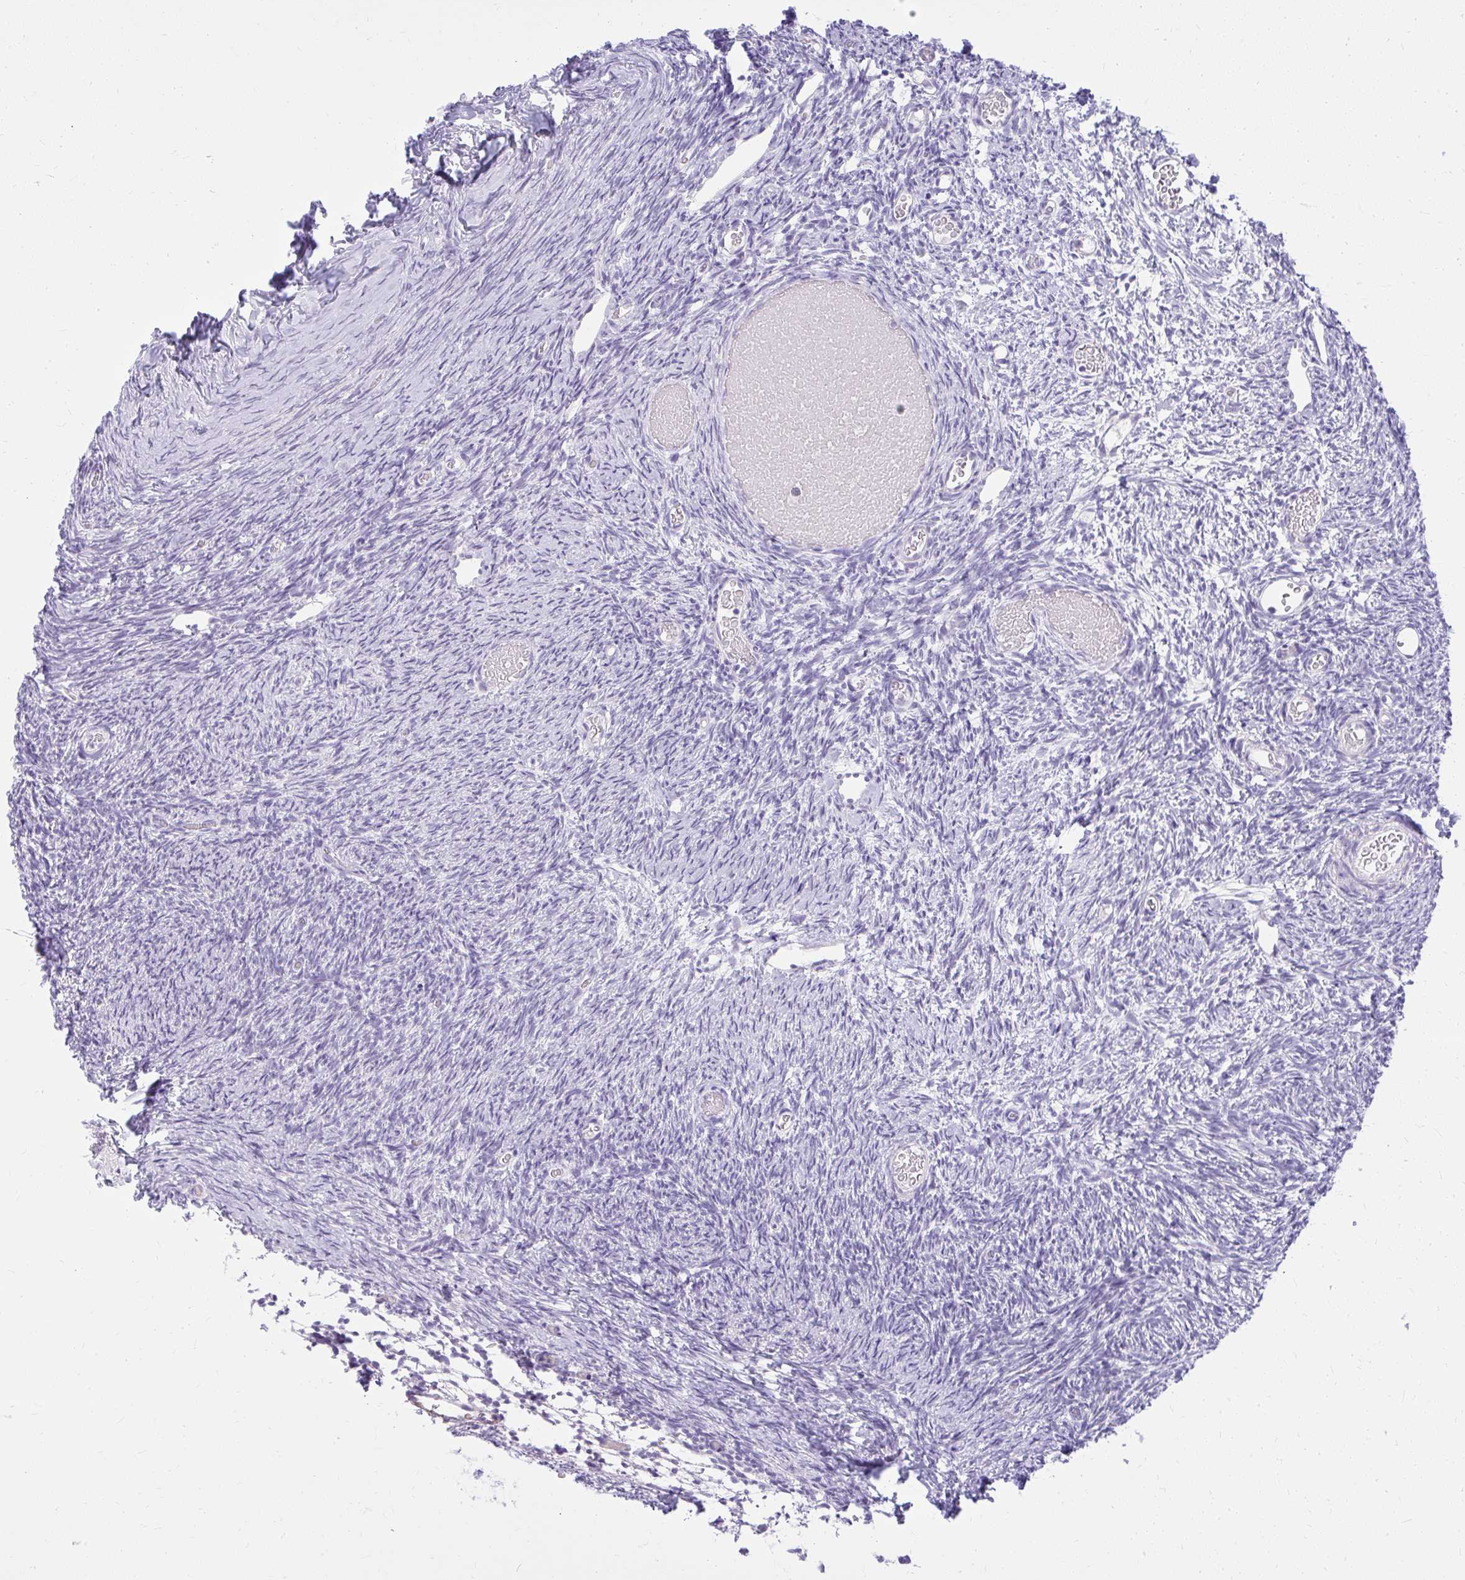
{"staining": {"intensity": "negative", "quantity": "none", "location": "none"}, "tissue": "ovary", "cell_type": "Ovarian stroma cells", "image_type": "normal", "snomed": [{"axis": "morphology", "description": "Normal tissue, NOS"}, {"axis": "topography", "description": "Ovary"}], "caption": "DAB (3,3'-diaminobenzidine) immunohistochemical staining of benign ovary demonstrates no significant expression in ovarian stroma cells.", "gene": "PRAP1", "patient": {"sex": "female", "age": 39}}